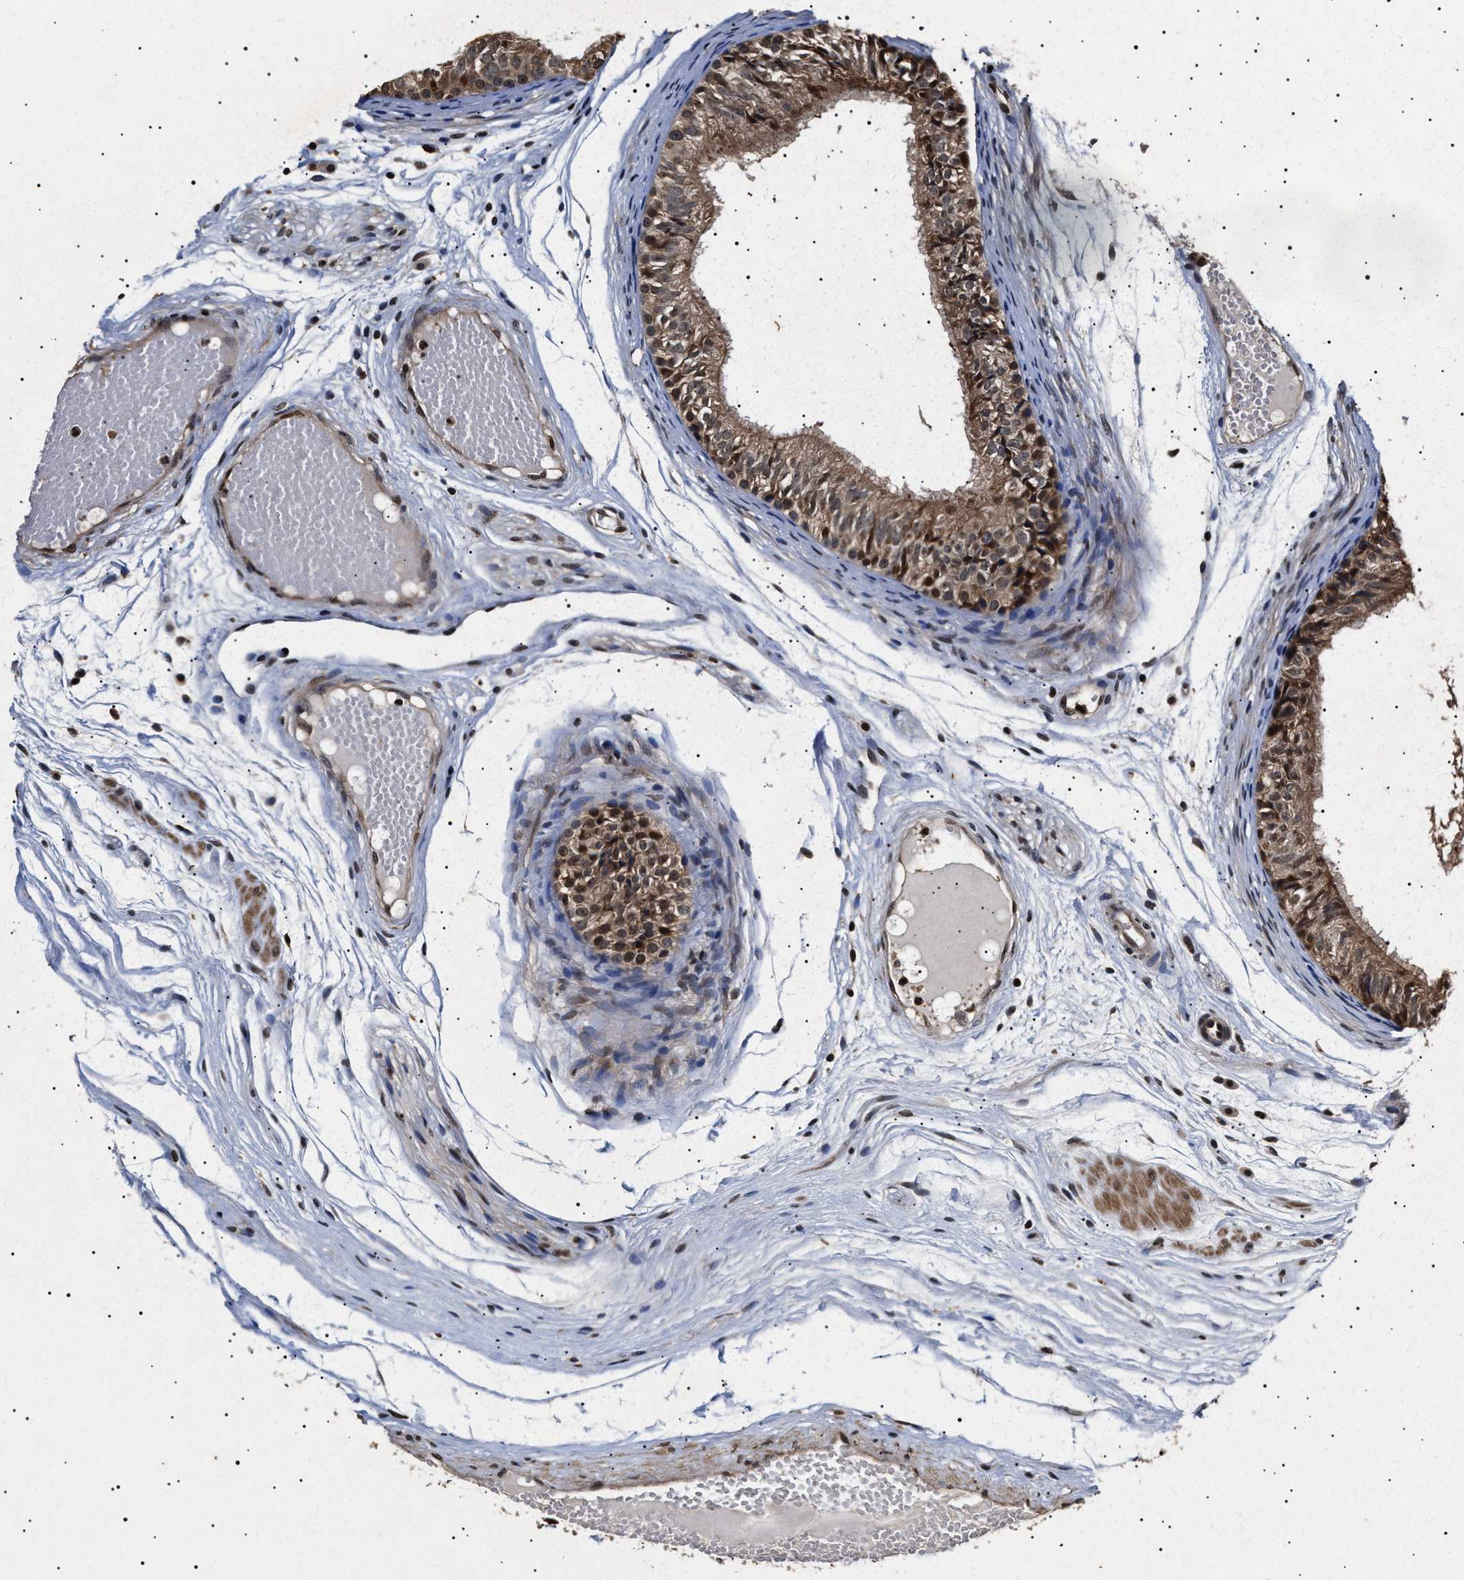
{"staining": {"intensity": "moderate", "quantity": ">75%", "location": "cytoplasmic/membranous,nuclear"}, "tissue": "epididymis", "cell_type": "Glandular cells", "image_type": "normal", "snomed": [{"axis": "morphology", "description": "Normal tissue, NOS"}, {"axis": "morphology", "description": "Atrophy, NOS"}, {"axis": "topography", "description": "Testis"}, {"axis": "topography", "description": "Epididymis"}], "caption": "A medium amount of moderate cytoplasmic/membranous,nuclear positivity is appreciated in approximately >75% of glandular cells in benign epididymis. (Brightfield microscopy of DAB IHC at high magnification).", "gene": "KIF21A", "patient": {"sex": "male", "age": 18}}